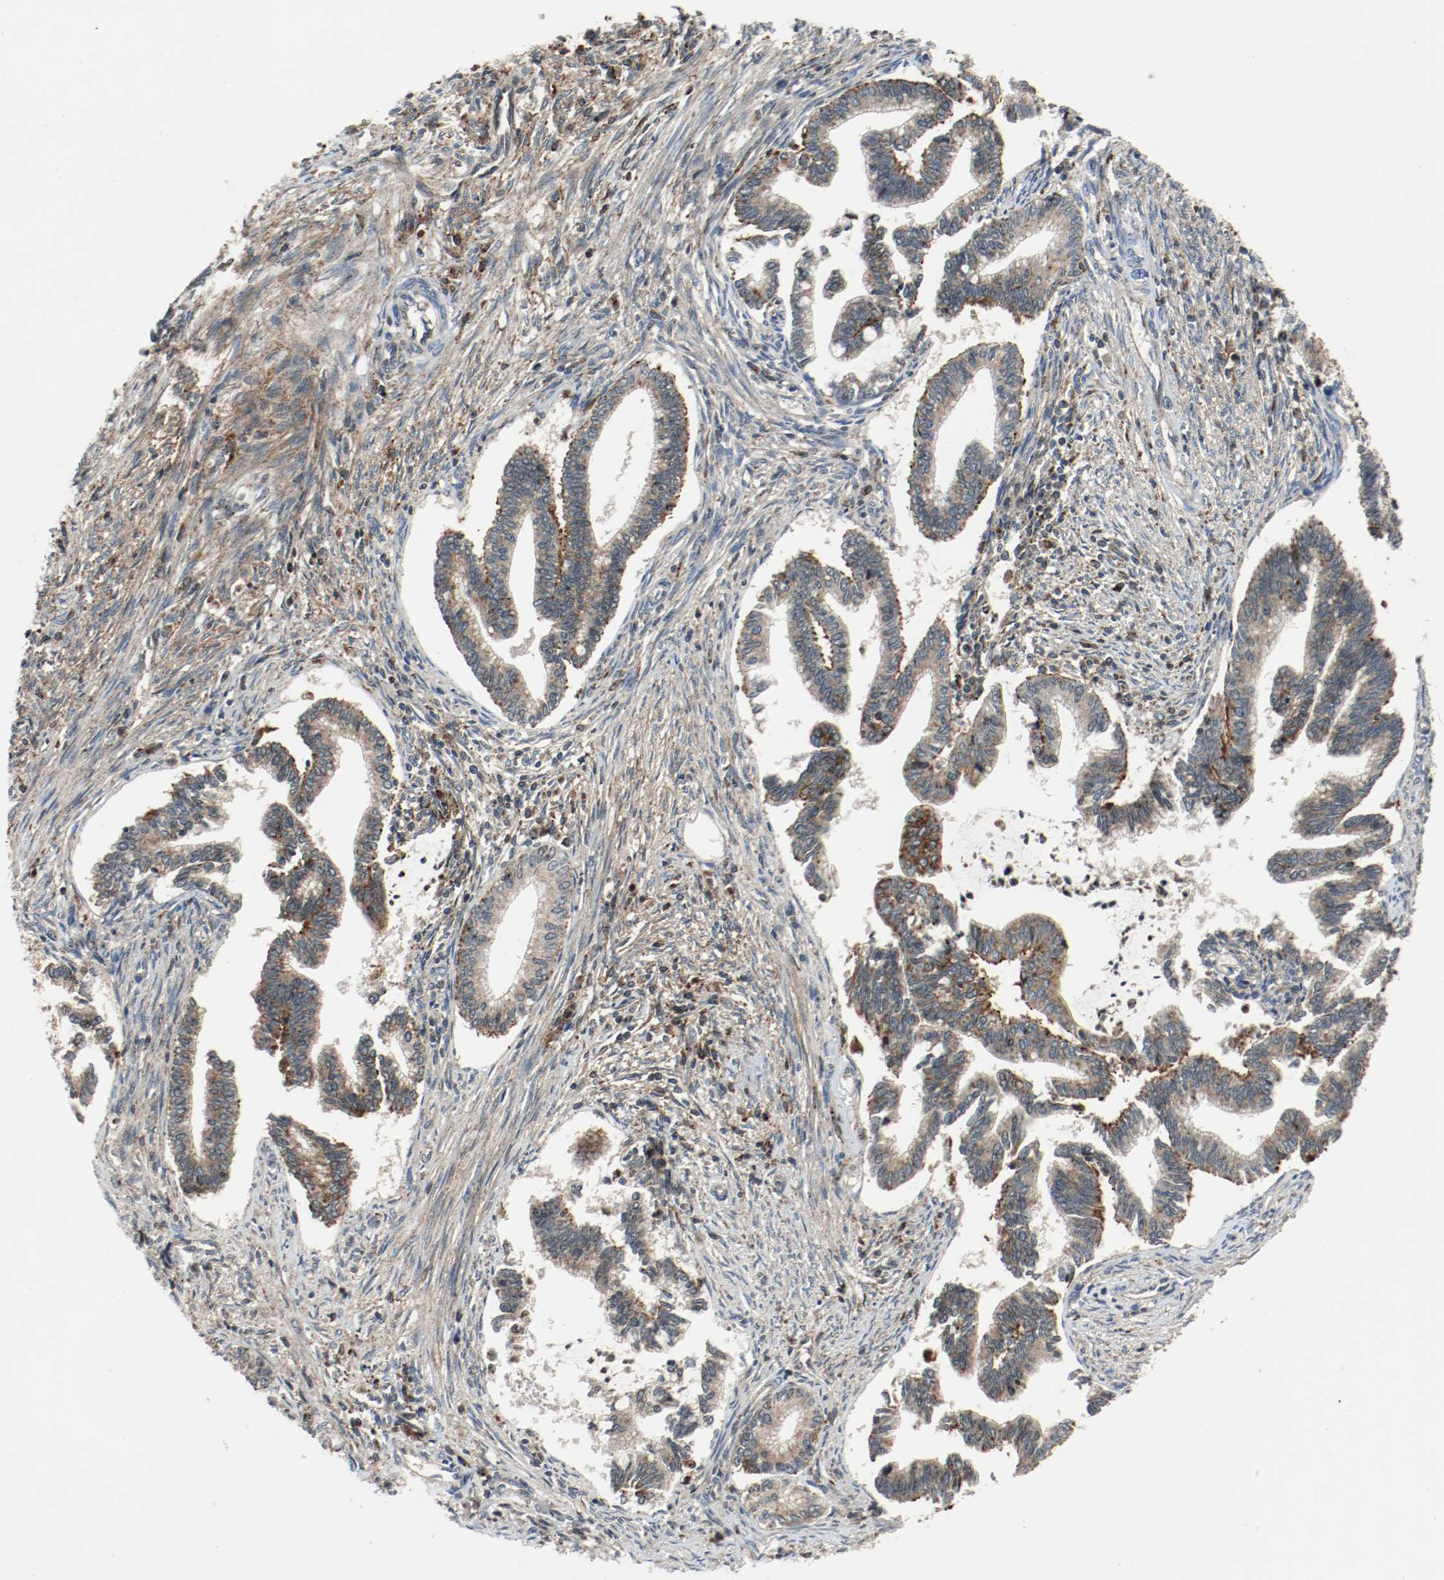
{"staining": {"intensity": "moderate", "quantity": ">75%", "location": "cytoplasmic/membranous"}, "tissue": "cervical cancer", "cell_type": "Tumor cells", "image_type": "cancer", "snomed": [{"axis": "morphology", "description": "Adenocarcinoma, NOS"}, {"axis": "topography", "description": "Cervix"}], "caption": "Immunohistochemical staining of cervical cancer exhibits medium levels of moderate cytoplasmic/membranous positivity in approximately >75% of tumor cells.", "gene": "LAMP2", "patient": {"sex": "female", "age": 36}}